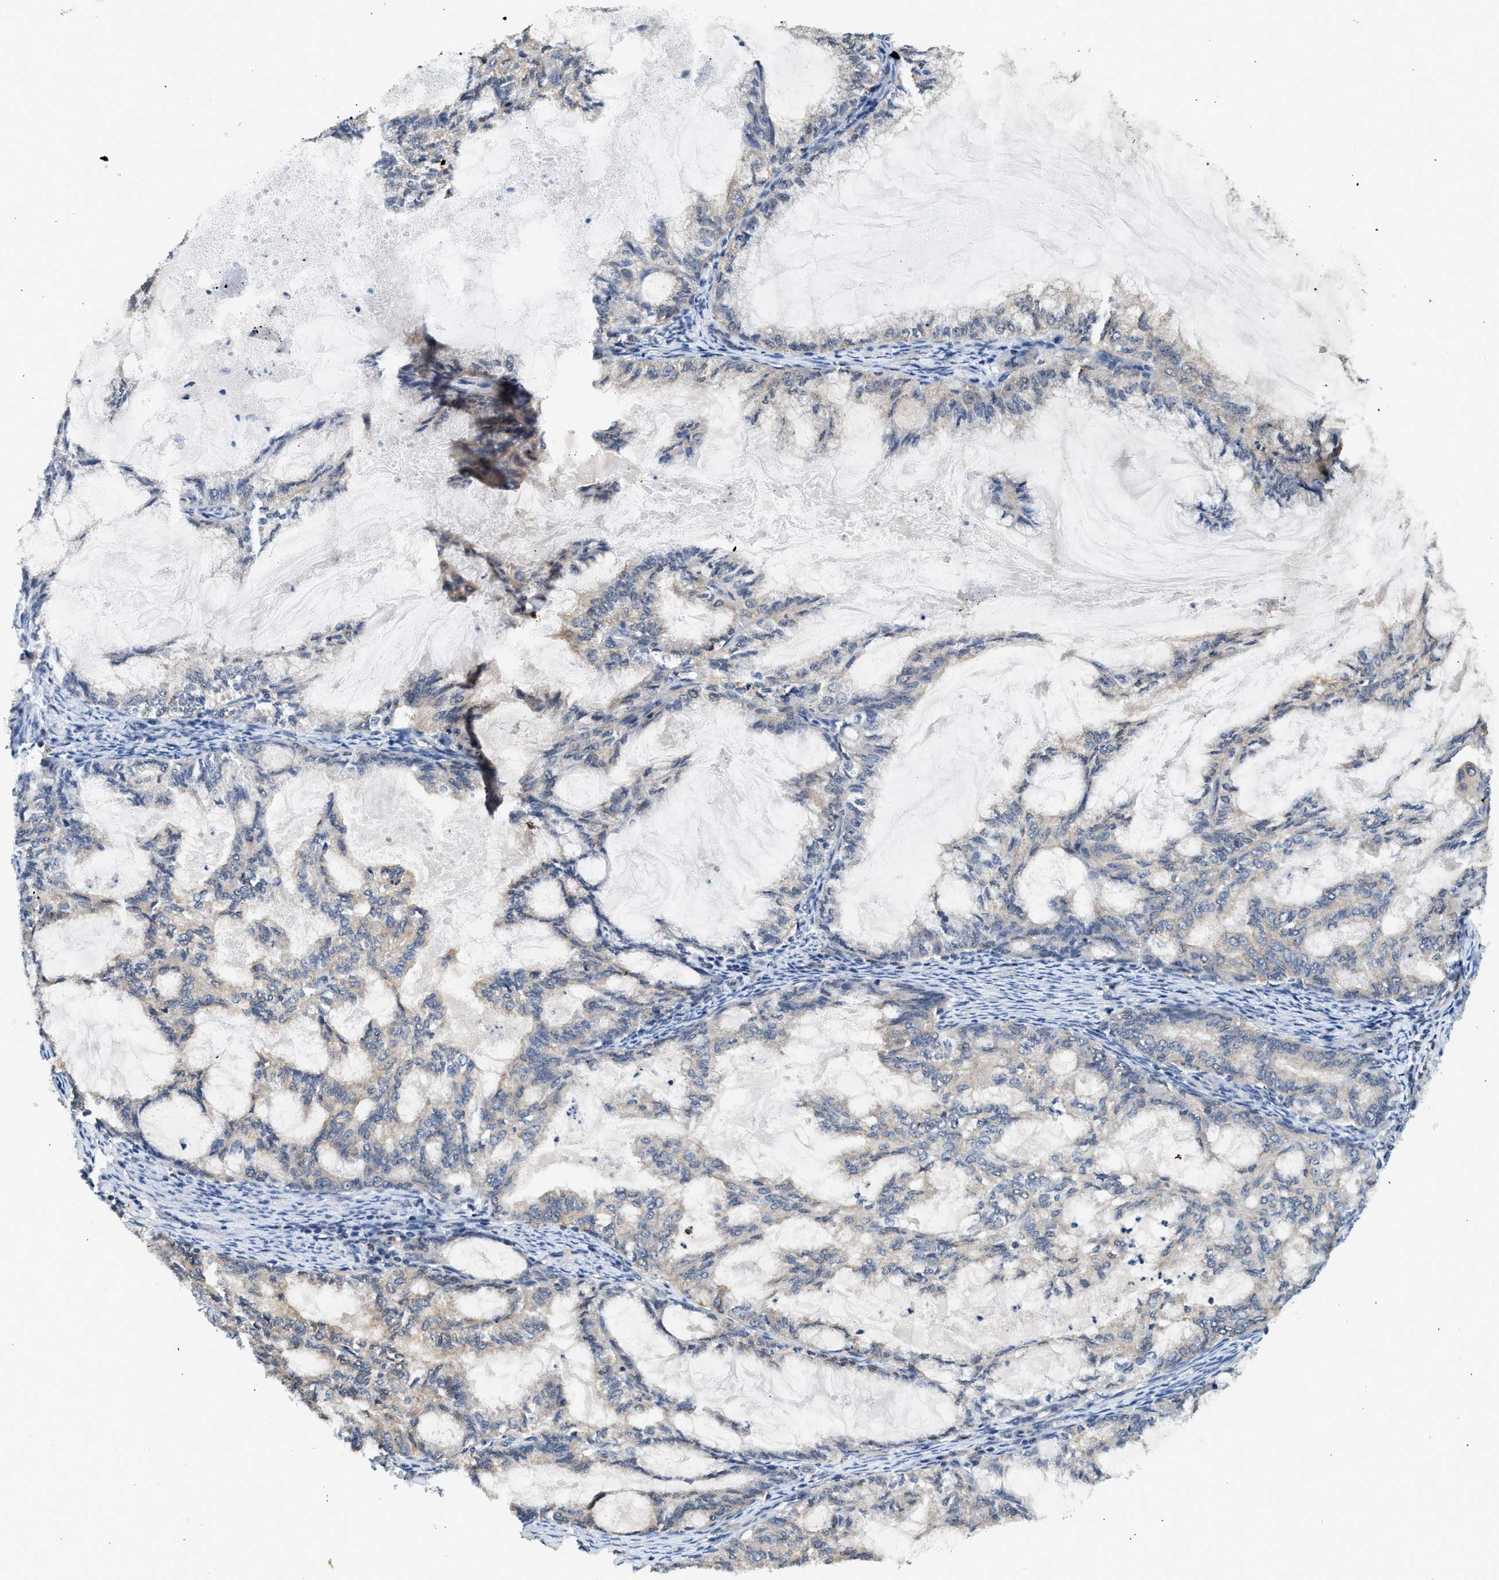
{"staining": {"intensity": "negative", "quantity": "none", "location": "none"}, "tissue": "endometrial cancer", "cell_type": "Tumor cells", "image_type": "cancer", "snomed": [{"axis": "morphology", "description": "Adenocarcinoma, NOS"}, {"axis": "topography", "description": "Endometrium"}], "caption": "This is a photomicrograph of immunohistochemistry staining of adenocarcinoma (endometrial), which shows no expression in tumor cells.", "gene": "DUSP14", "patient": {"sex": "female", "age": 86}}